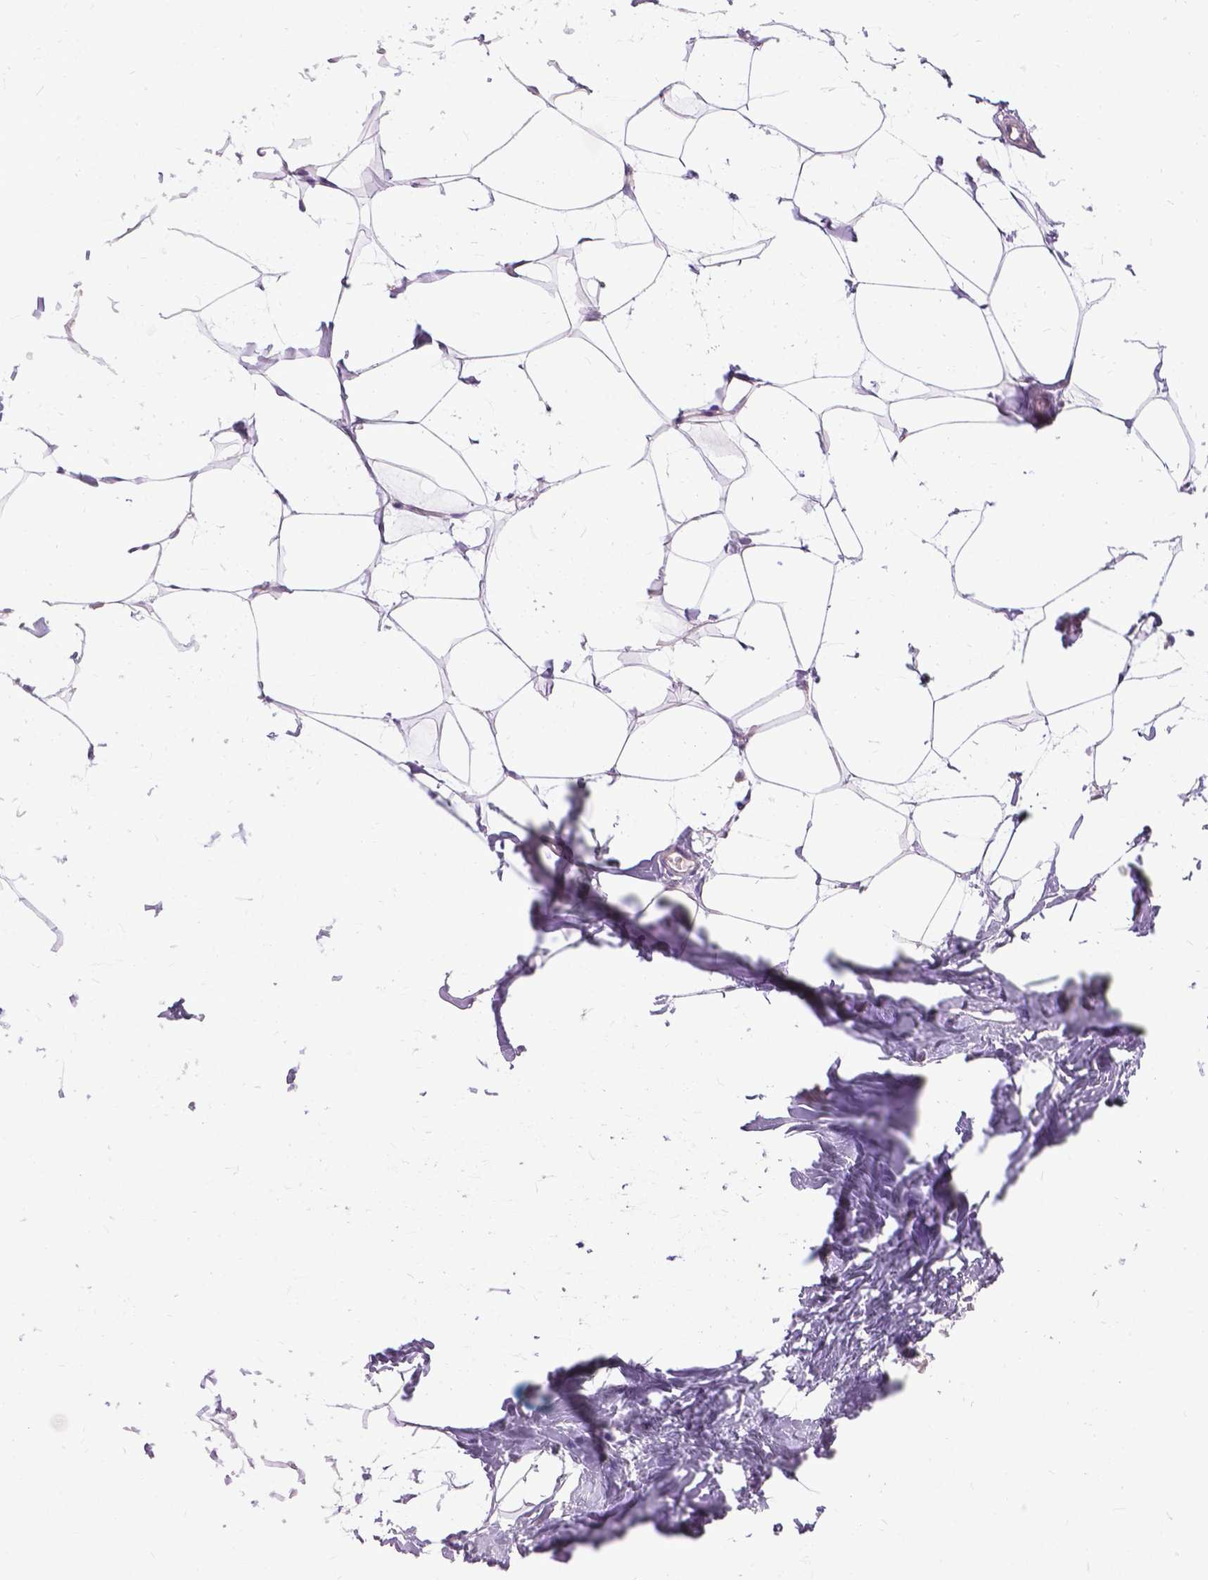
{"staining": {"intensity": "negative", "quantity": "none", "location": "none"}, "tissue": "breast", "cell_type": "Adipocytes", "image_type": "normal", "snomed": [{"axis": "morphology", "description": "Normal tissue, NOS"}, {"axis": "topography", "description": "Breast"}], "caption": "Breast stained for a protein using immunohistochemistry (IHC) reveals no staining adipocytes.", "gene": "JAK3", "patient": {"sex": "female", "age": 32}}